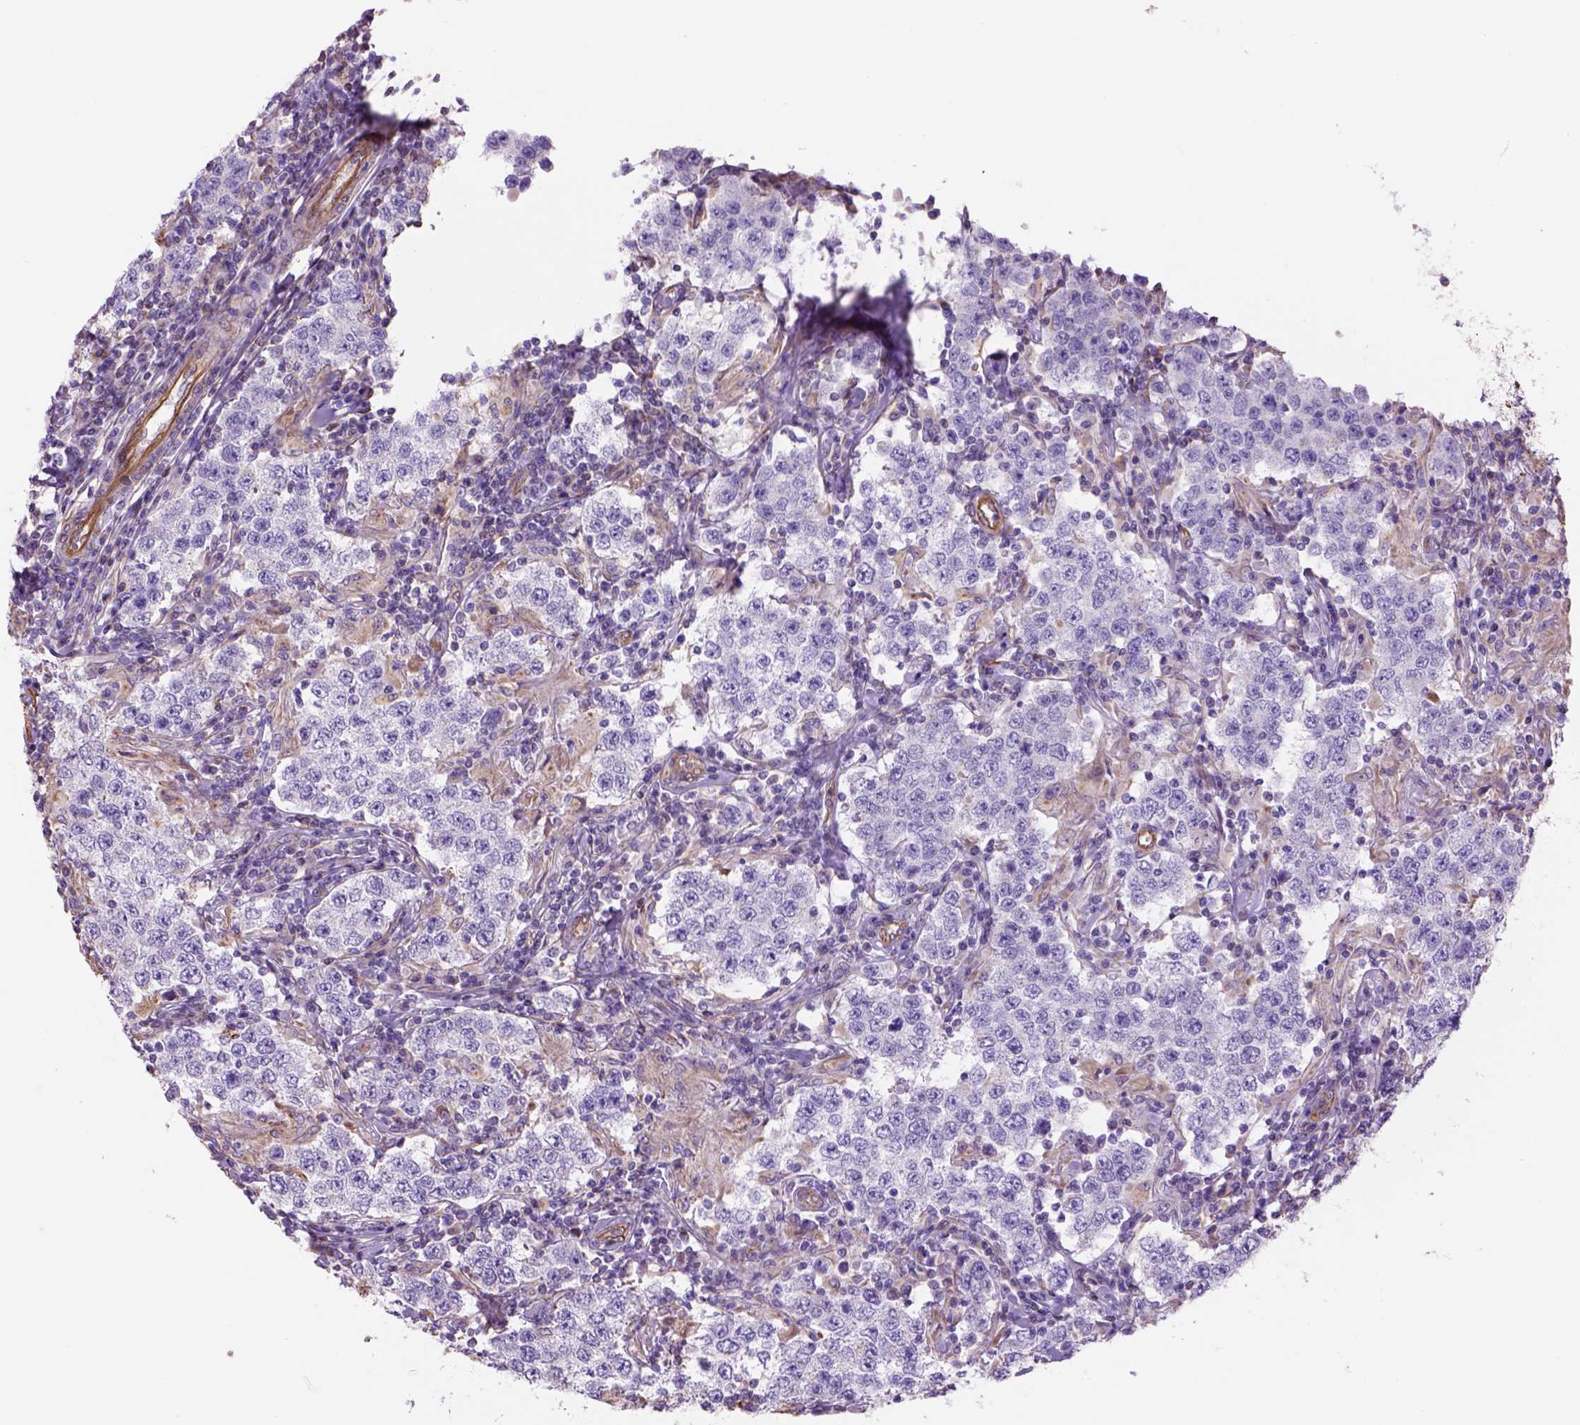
{"staining": {"intensity": "negative", "quantity": "none", "location": "none"}, "tissue": "testis cancer", "cell_type": "Tumor cells", "image_type": "cancer", "snomed": [{"axis": "morphology", "description": "Seminoma, NOS"}, {"axis": "morphology", "description": "Carcinoma, Embryonal, NOS"}, {"axis": "topography", "description": "Testis"}], "caption": "Immunohistochemical staining of human testis embryonal carcinoma exhibits no significant staining in tumor cells.", "gene": "ZZZ3", "patient": {"sex": "male", "age": 41}}